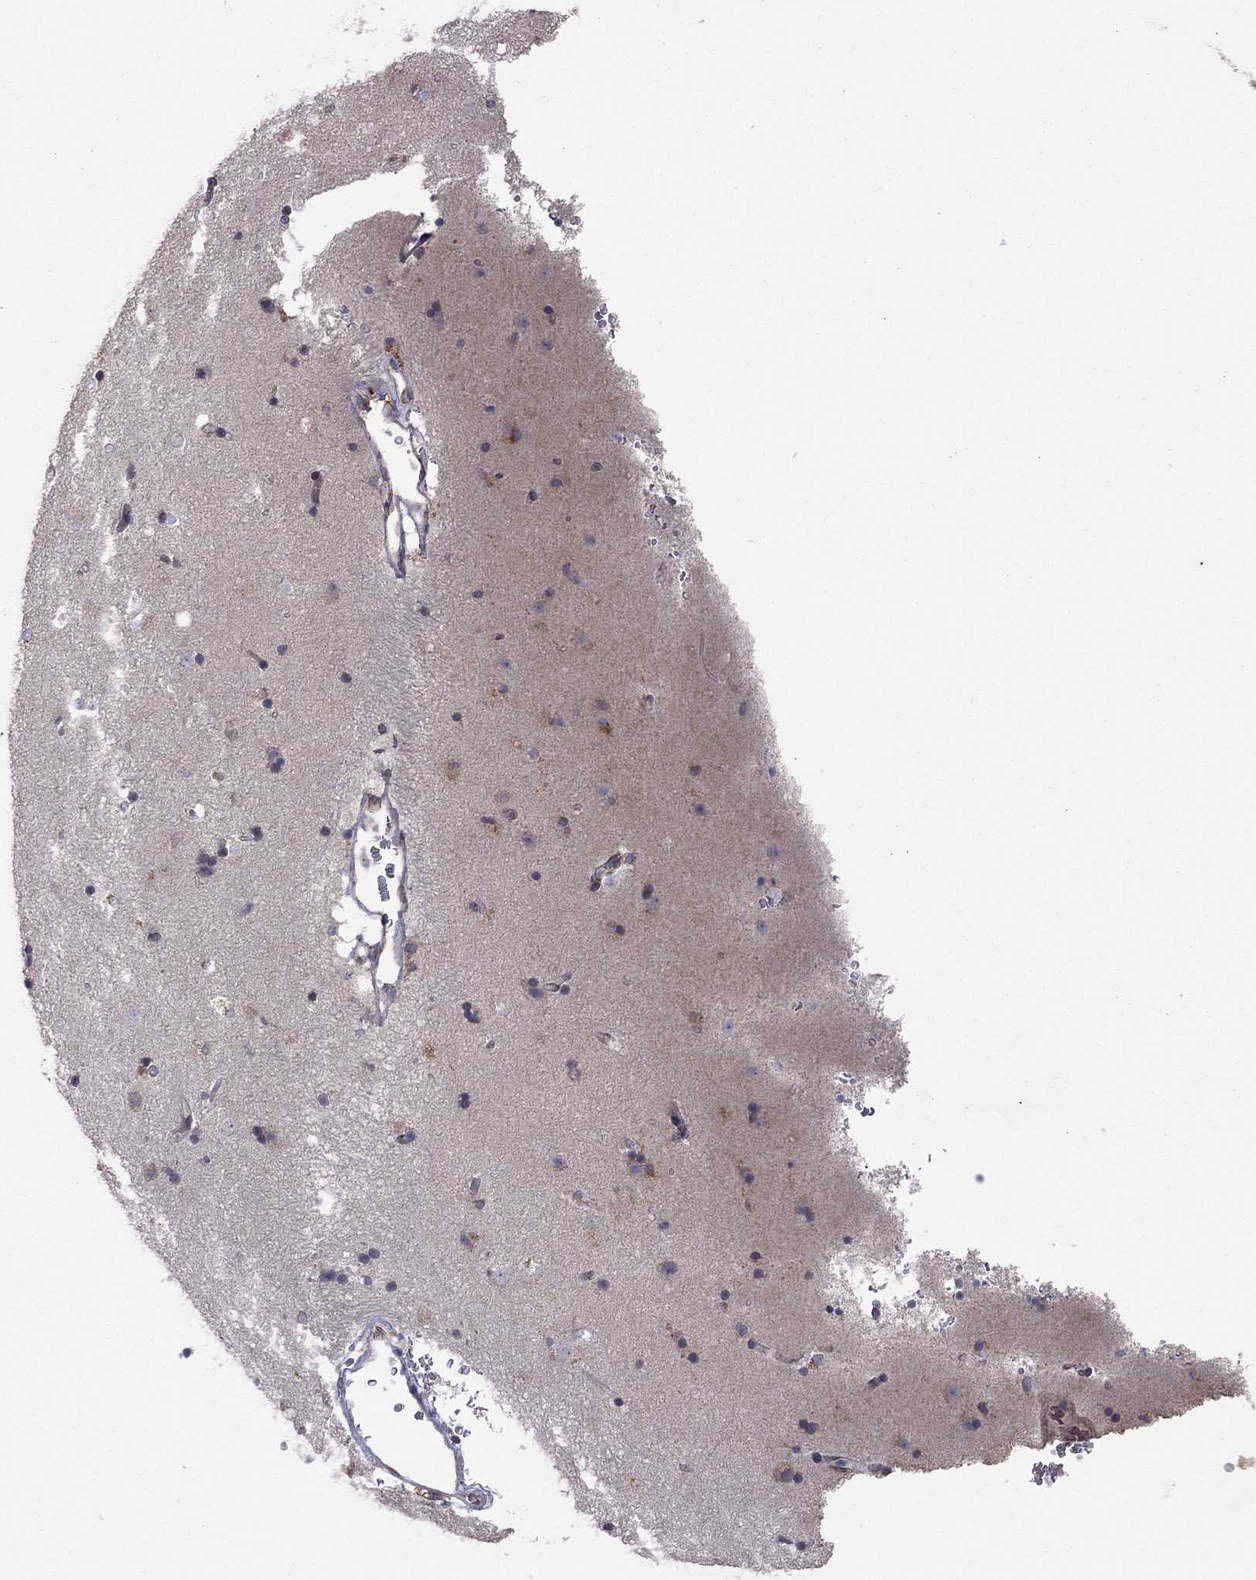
{"staining": {"intensity": "negative", "quantity": "none", "location": "none"}, "tissue": "caudate", "cell_type": "Glial cells", "image_type": "normal", "snomed": [{"axis": "morphology", "description": "Normal tissue, NOS"}, {"axis": "topography", "description": "Lateral ventricle wall"}], "caption": "Immunohistochemical staining of normal caudate shows no significant expression in glial cells. (Immunohistochemistry, brightfield microscopy, high magnification).", "gene": "YIF1A", "patient": {"sex": "male", "age": 51}}